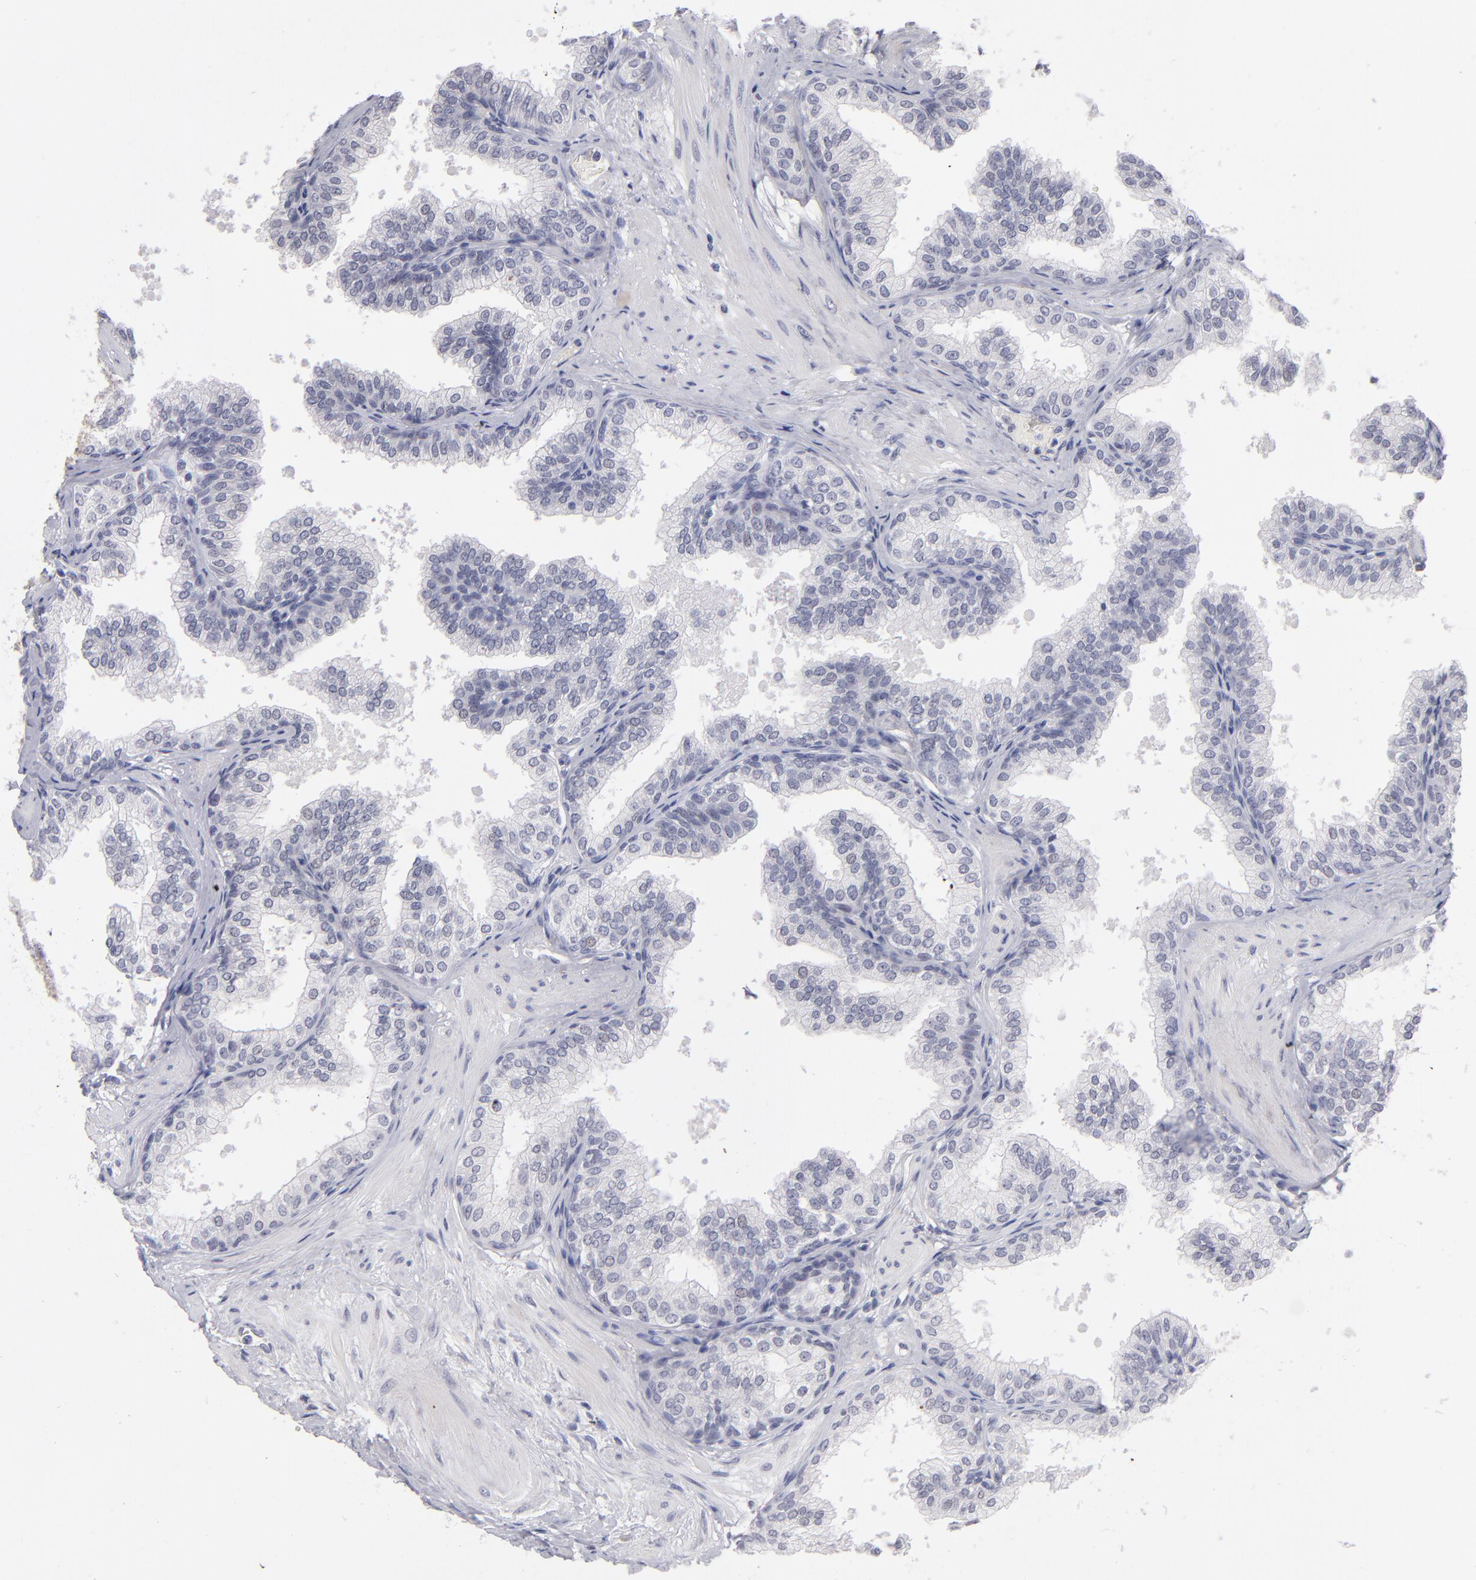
{"staining": {"intensity": "negative", "quantity": "none", "location": "none"}, "tissue": "prostate", "cell_type": "Glandular cells", "image_type": "normal", "snomed": [{"axis": "morphology", "description": "Normal tissue, NOS"}, {"axis": "topography", "description": "Prostate"}], "caption": "A high-resolution micrograph shows immunohistochemistry staining of normal prostate, which exhibits no significant expression in glandular cells. (DAB (3,3'-diaminobenzidine) immunohistochemistry (IHC) with hematoxylin counter stain).", "gene": "TEX11", "patient": {"sex": "male", "age": 60}}